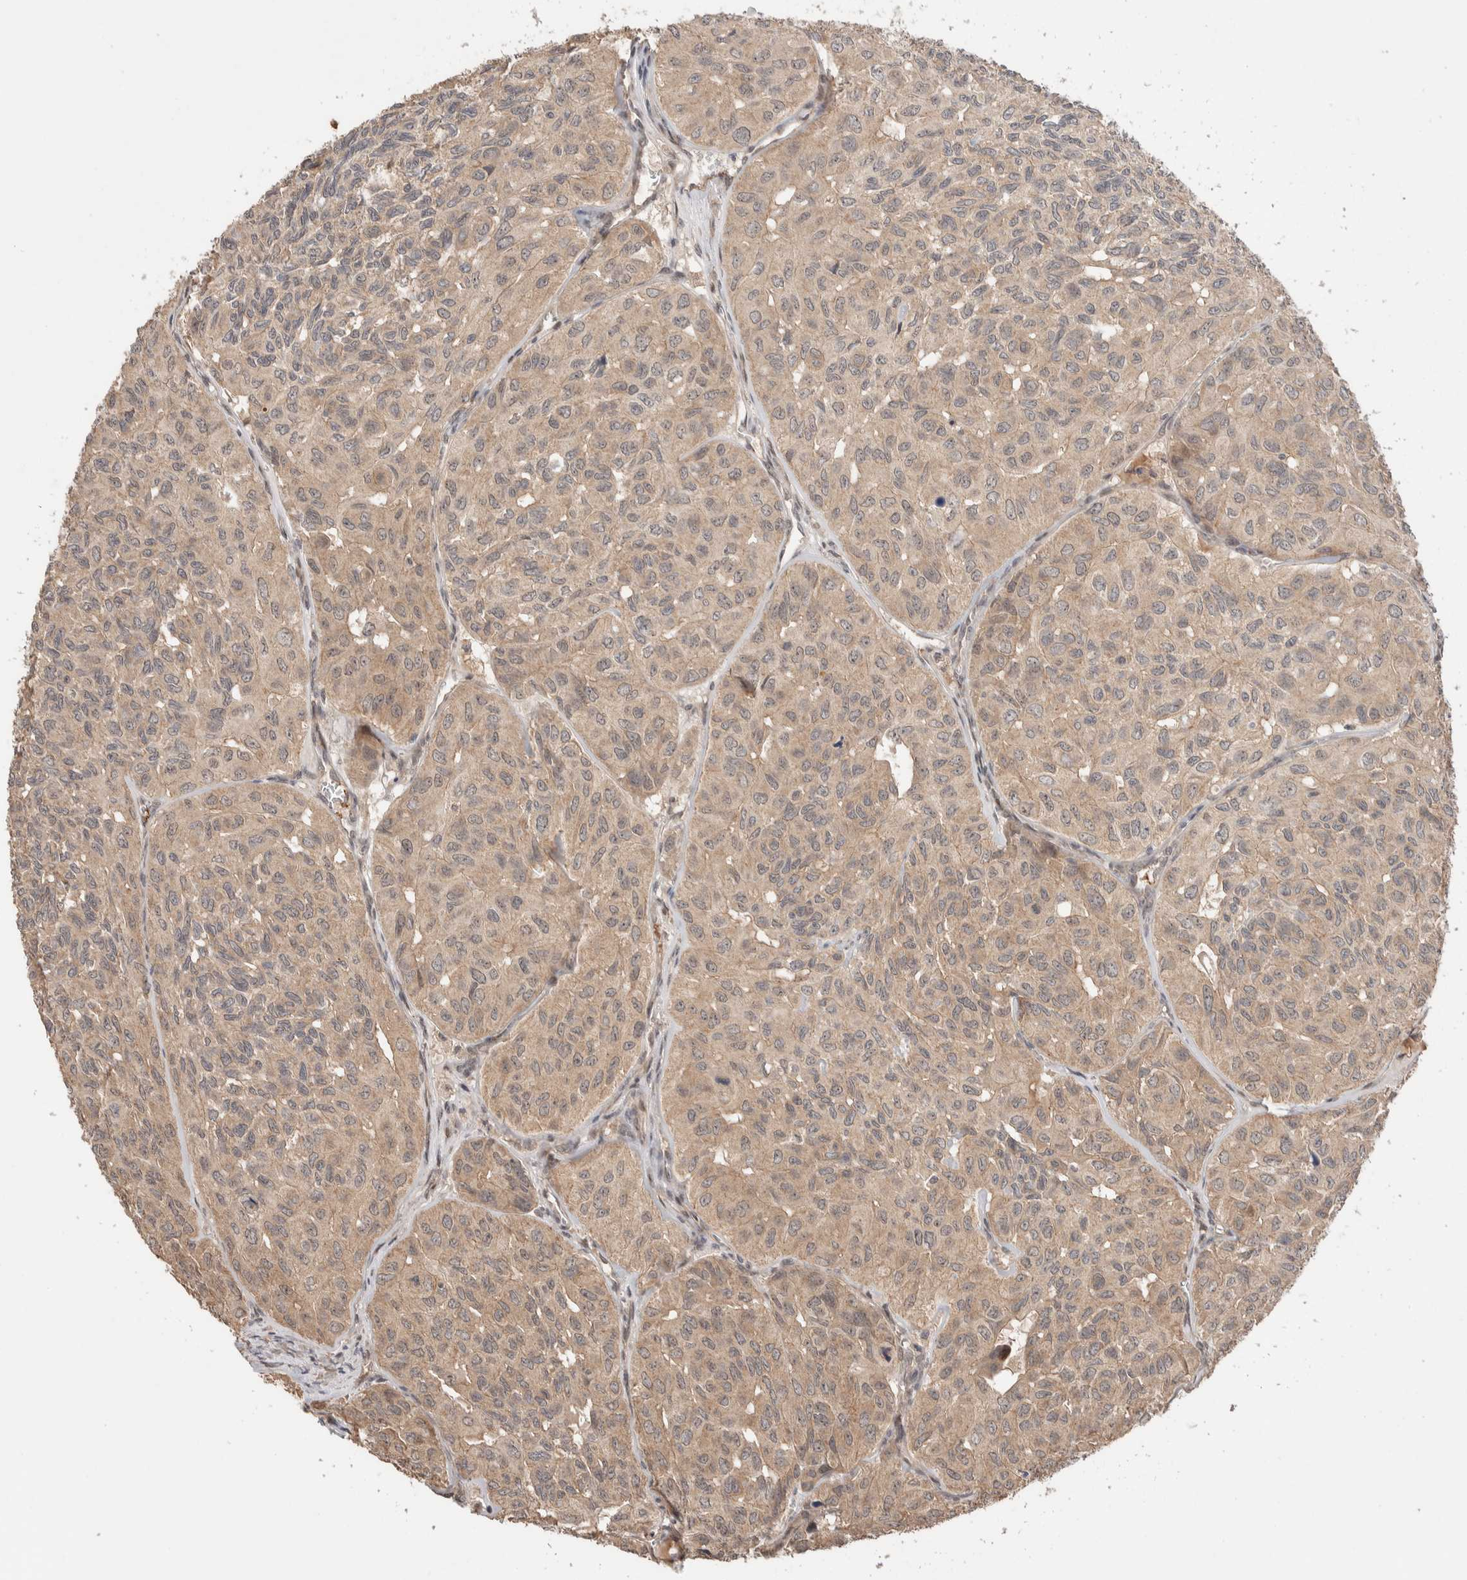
{"staining": {"intensity": "moderate", "quantity": ">75%", "location": "cytoplasmic/membranous"}, "tissue": "head and neck cancer", "cell_type": "Tumor cells", "image_type": "cancer", "snomed": [{"axis": "morphology", "description": "Adenocarcinoma, NOS"}, {"axis": "topography", "description": "Salivary gland, NOS"}, {"axis": "topography", "description": "Head-Neck"}], "caption": "Head and neck adenocarcinoma was stained to show a protein in brown. There is medium levels of moderate cytoplasmic/membranous positivity in approximately >75% of tumor cells. (DAB (3,3'-diaminobenzidine) IHC with brightfield microscopy, high magnification).", "gene": "PRDM15", "patient": {"sex": "female", "age": 76}}